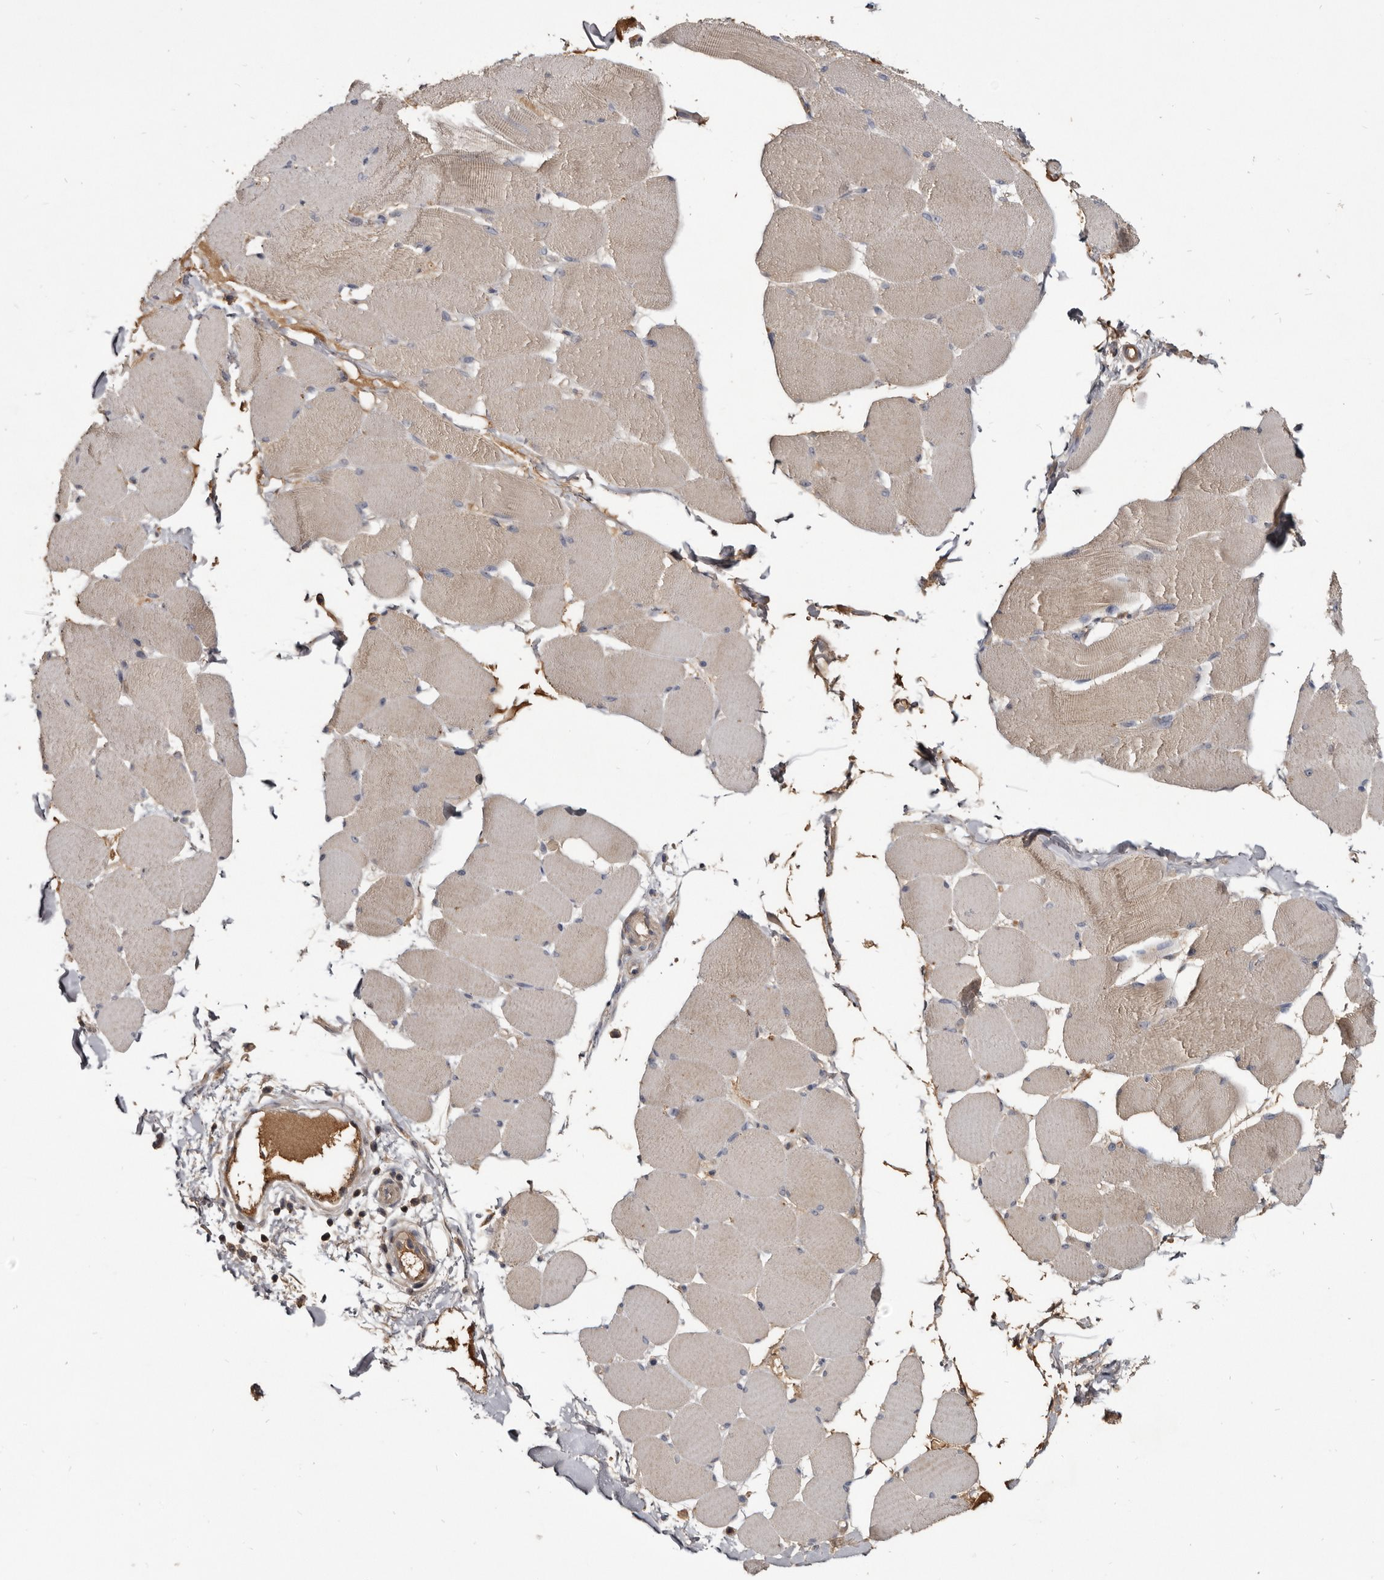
{"staining": {"intensity": "weak", "quantity": "25%-75%", "location": "cytoplasmic/membranous"}, "tissue": "skeletal muscle", "cell_type": "Myocytes", "image_type": "normal", "snomed": [{"axis": "morphology", "description": "Normal tissue, NOS"}, {"axis": "topography", "description": "Skin"}, {"axis": "topography", "description": "Skeletal muscle"}], "caption": "Skeletal muscle stained with DAB (3,3'-diaminobenzidine) IHC displays low levels of weak cytoplasmic/membranous positivity in about 25%-75% of myocytes. (DAB (3,3'-diaminobenzidine) IHC, brown staining for protein, blue staining for nuclei).", "gene": "TTC39A", "patient": {"sex": "male", "age": 83}}